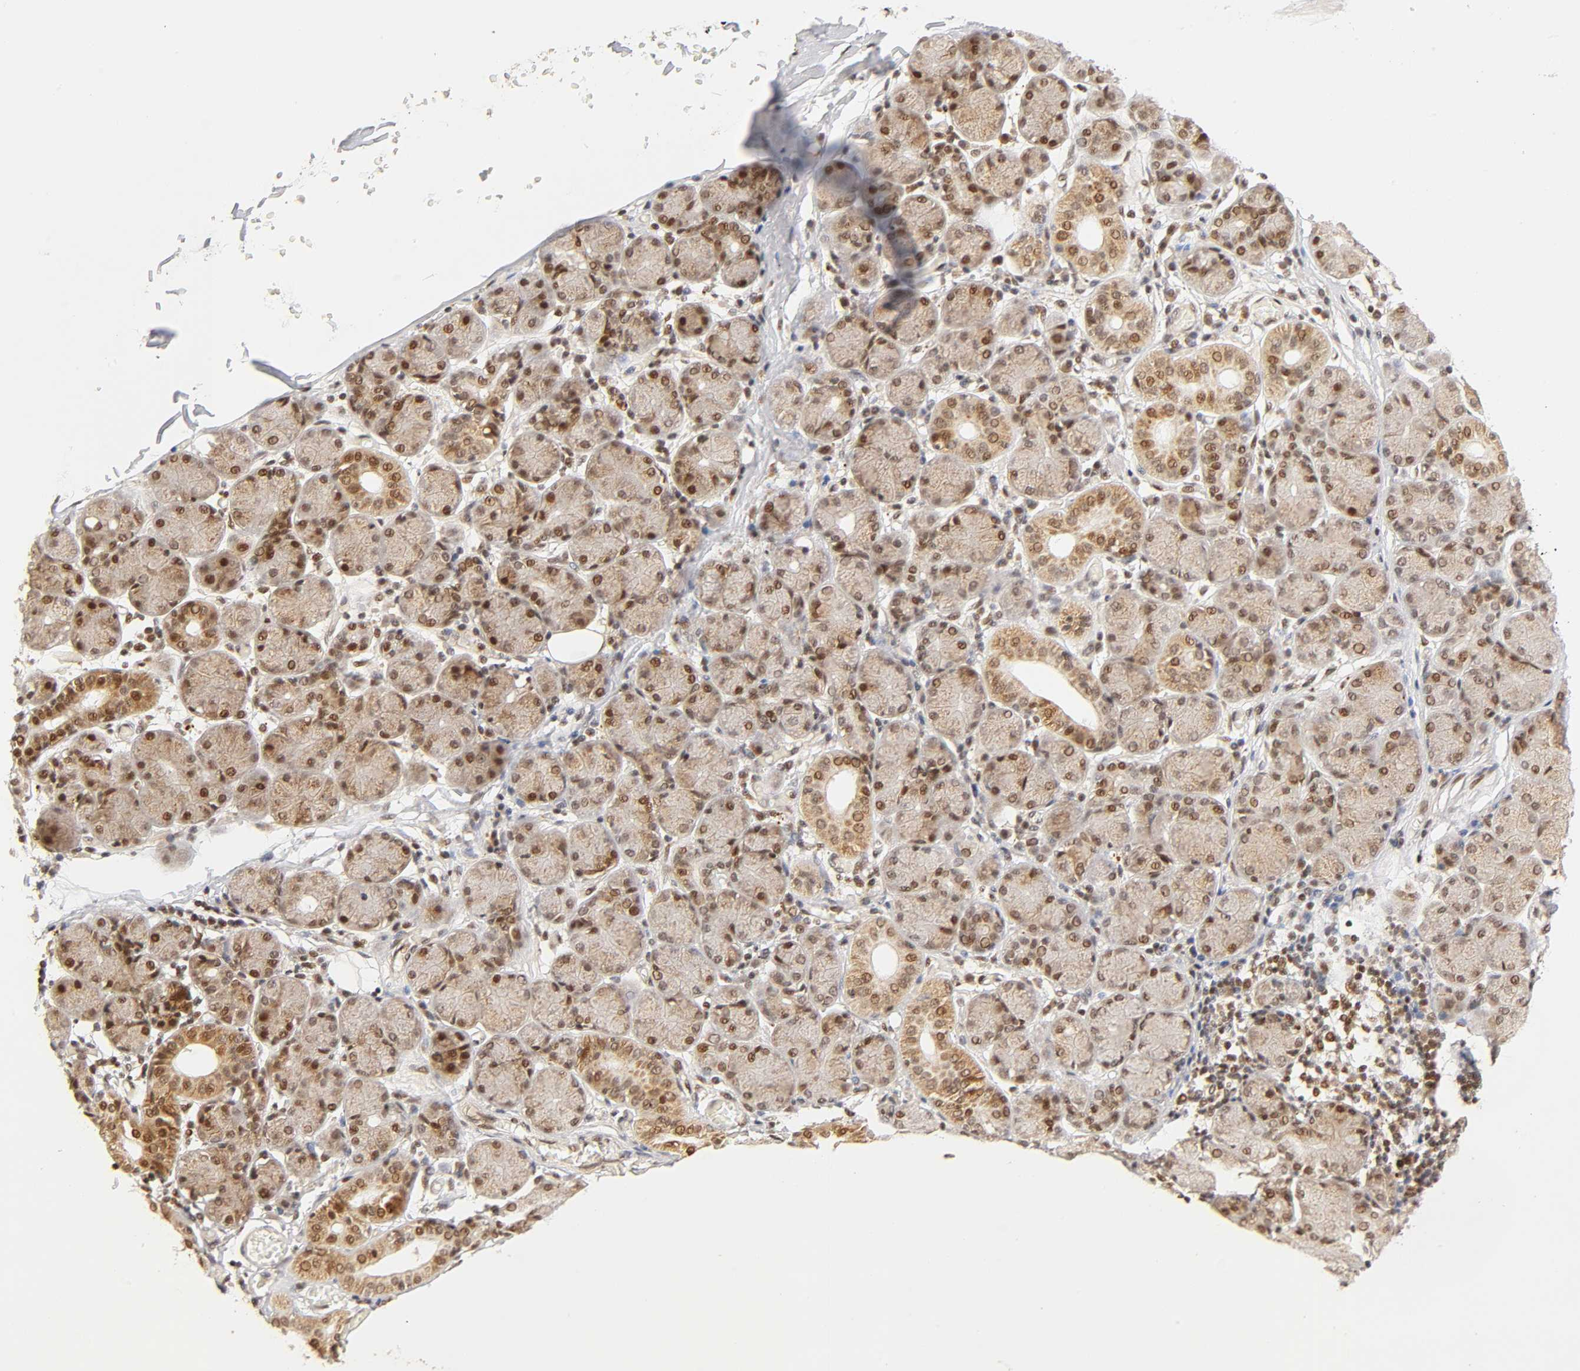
{"staining": {"intensity": "moderate", "quantity": ">75%", "location": "cytoplasmic/membranous,nuclear"}, "tissue": "salivary gland", "cell_type": "Glandular cells", "image_type": "normal", "snomed": [{"axis": "morphology", "description": "Normal tissue, NOS"}, {"axis": "topography", "description": "Salivary gland"}], "caption": "A medium amount of moderate cytoplasmic/membranous,nuclear positivity is identified in about >75% of glandular cells in unremarkable salivary gland.", "gene": "TAF10", "patient": {"sex": "female", "age": 24}}